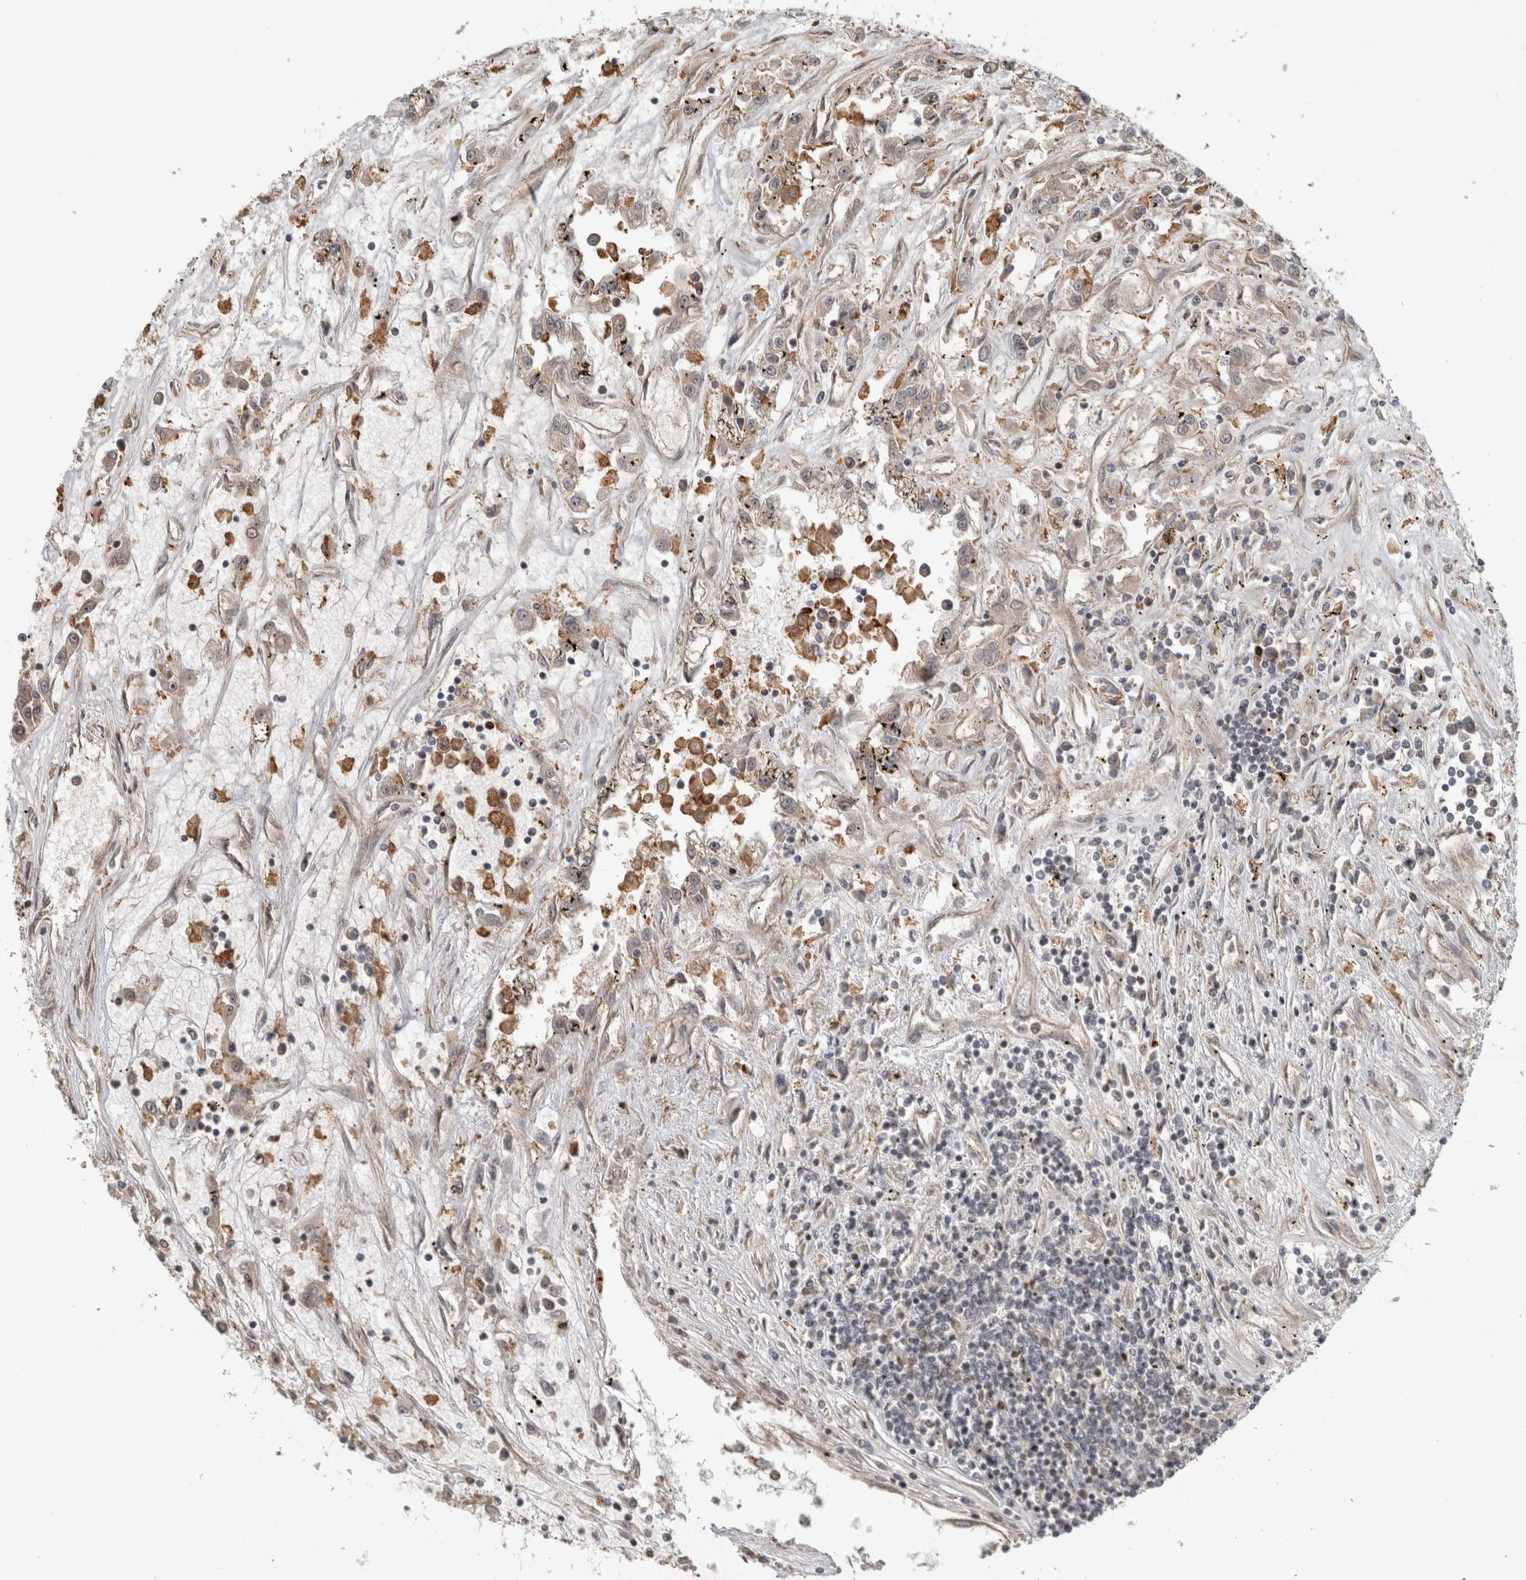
{"staining": {"intensity": "weak", "quantity": "25%-75%", "location": "cytoplasmic/membranous"}, "tissue": "renal cancer", "cell_type": "Tumor cells", "image_type": "cancer", "snomed": [{"axis": "morphology", "description": "Adenocarcinoma, NOS"}, {"axis": "topography", "description": "Kidney"}], "caption": "An image of renal cancer (adenocarcinoma) stained for a protein shows weak cytoplasmic/membranous brown staining in tumor cells.", "gene": "INSRR", "patient": {"sex": "female", "age": 52}}